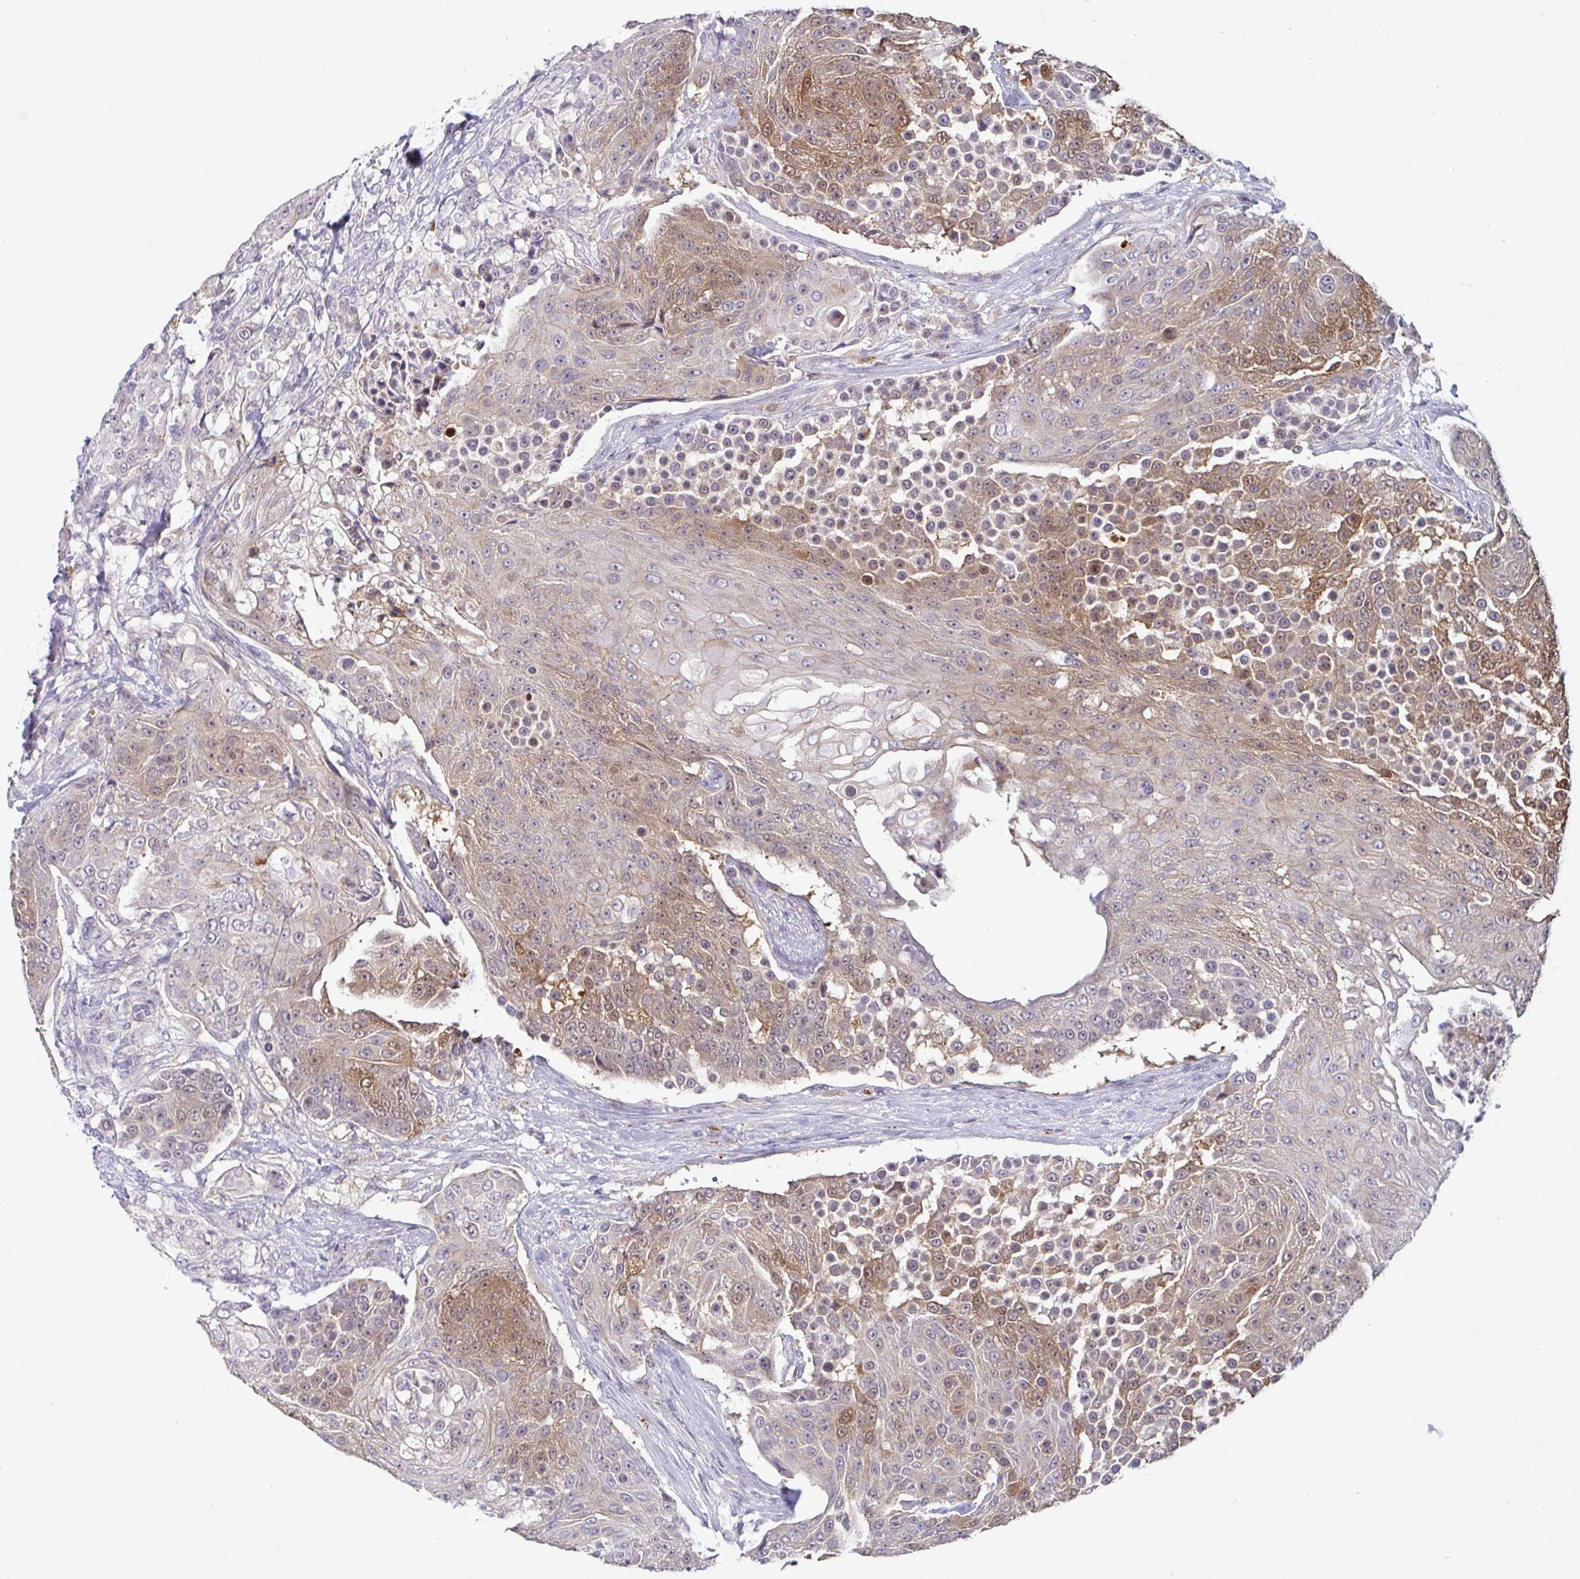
{"staining": {"intensity": "moderate", "quantity": "25%-75%", "location": "cytoplasmic/membranous"}, "tissue": "urothelial cancer", "cell_type": "Tumor cells", "image_type": "cancer", "snomed": [{"axis": "morphology", "description": "Urothelial carcinoma, High grade"}, {"axis": "topography", "description": "Urinary bladder"}], "caption": "Urothelial cancer was stained to show a protein in brown. There is medium levels of moderate cytoplasmic/membranous positivity in about 25%-75% of tumor cells.", "gene": "GSTM1", "patient": {"sex": "female", "age": 63}}